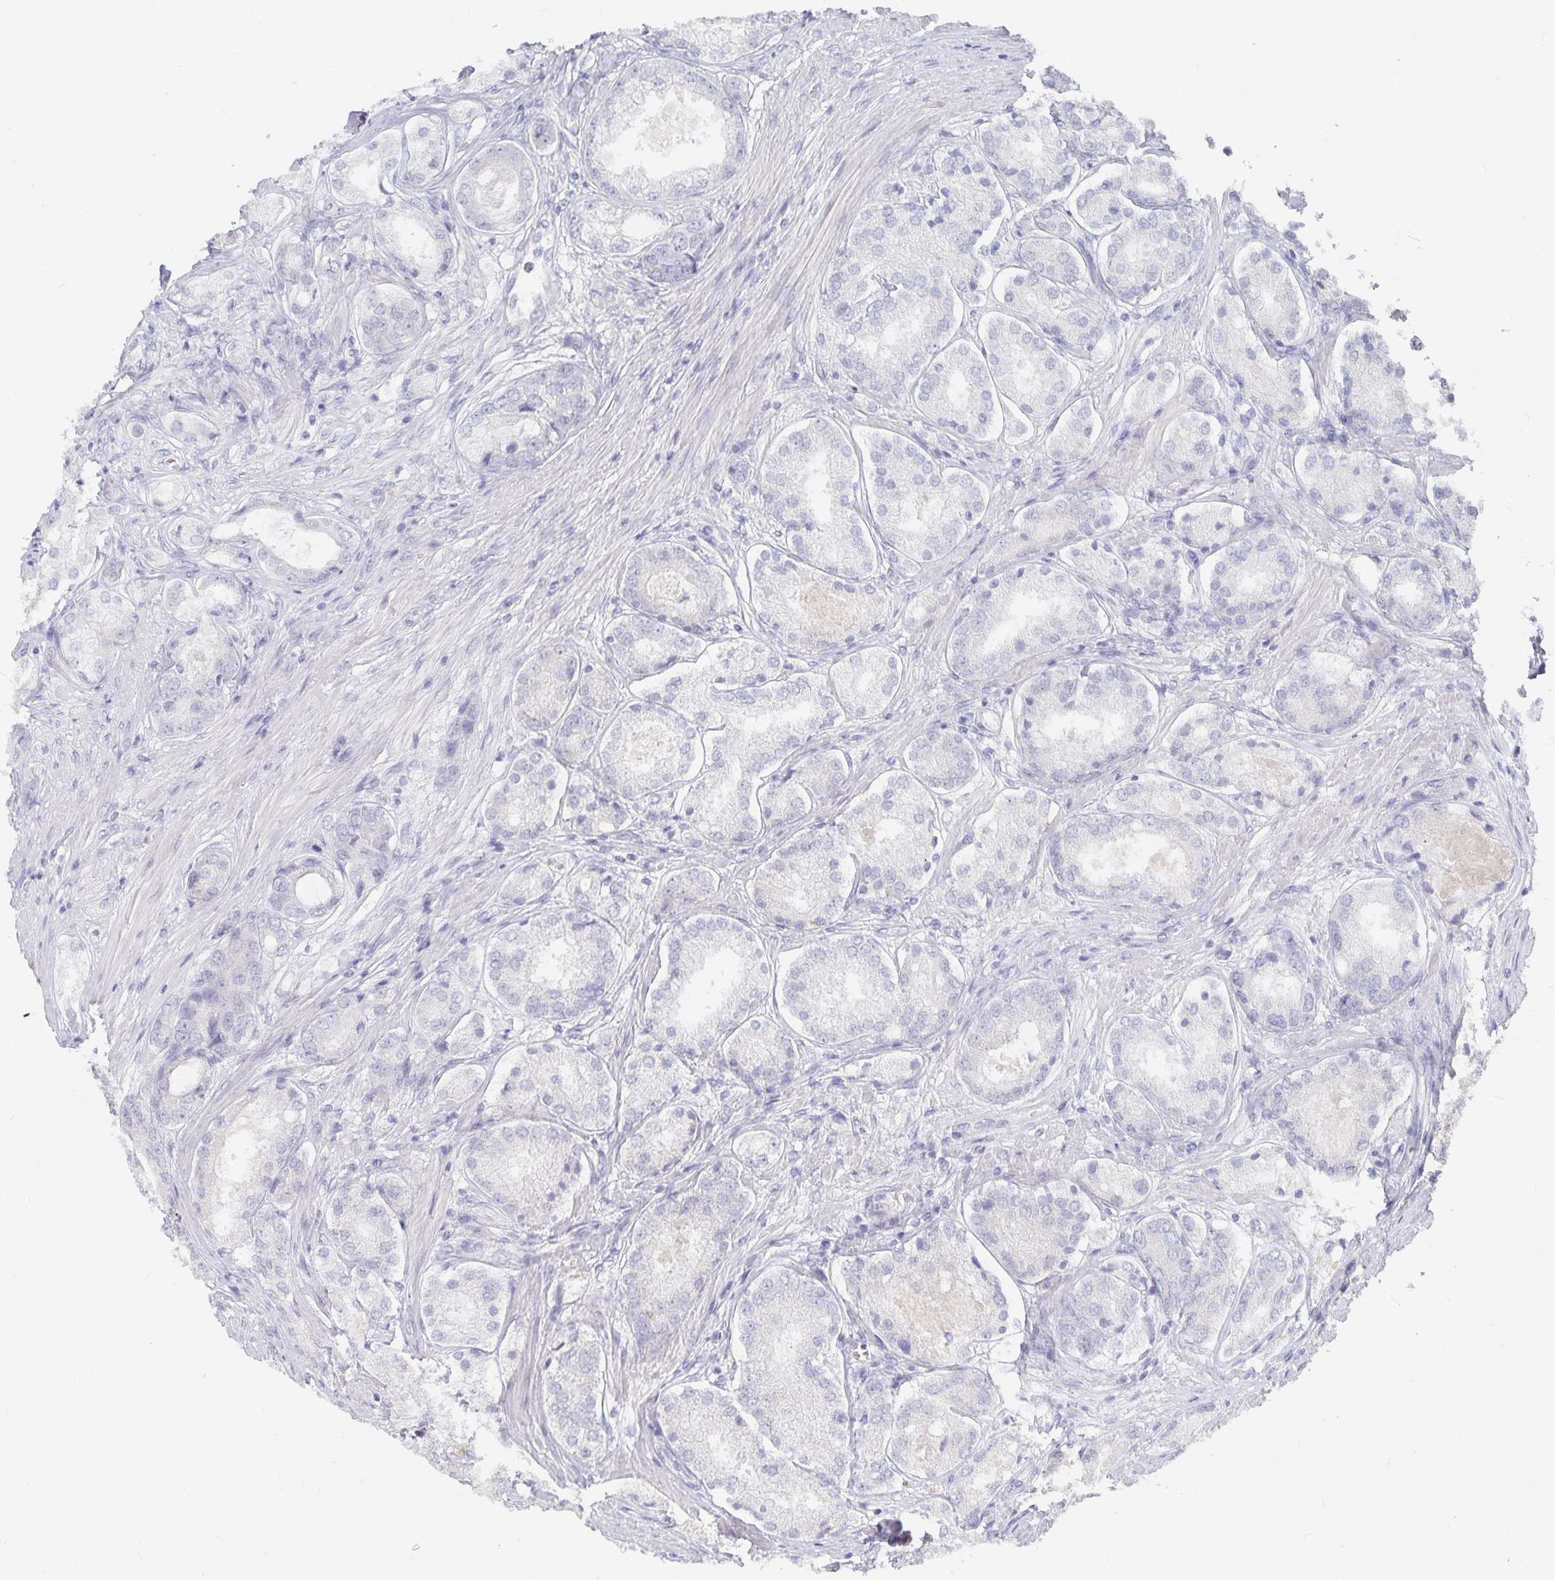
{"staining": {"intensity": "negative", "quantity": "none", "location": "none"}, "tissue": "prostate cancer", "cell_type": "Tumor cells", "image_type": "cancer", "snomed": [{"axis": "morphology", "description": "Adenocarcinoma, Low grade"}, {"axis": "topography", "description": "Prostate"}], "caption": "An immunohistochemistry (IHC) image of prostate cancer is shown. There is no staining in tumor cells of prostate cancer.", "gene": "DNAH9", "patient": {"sex": "male", "age": 68}}